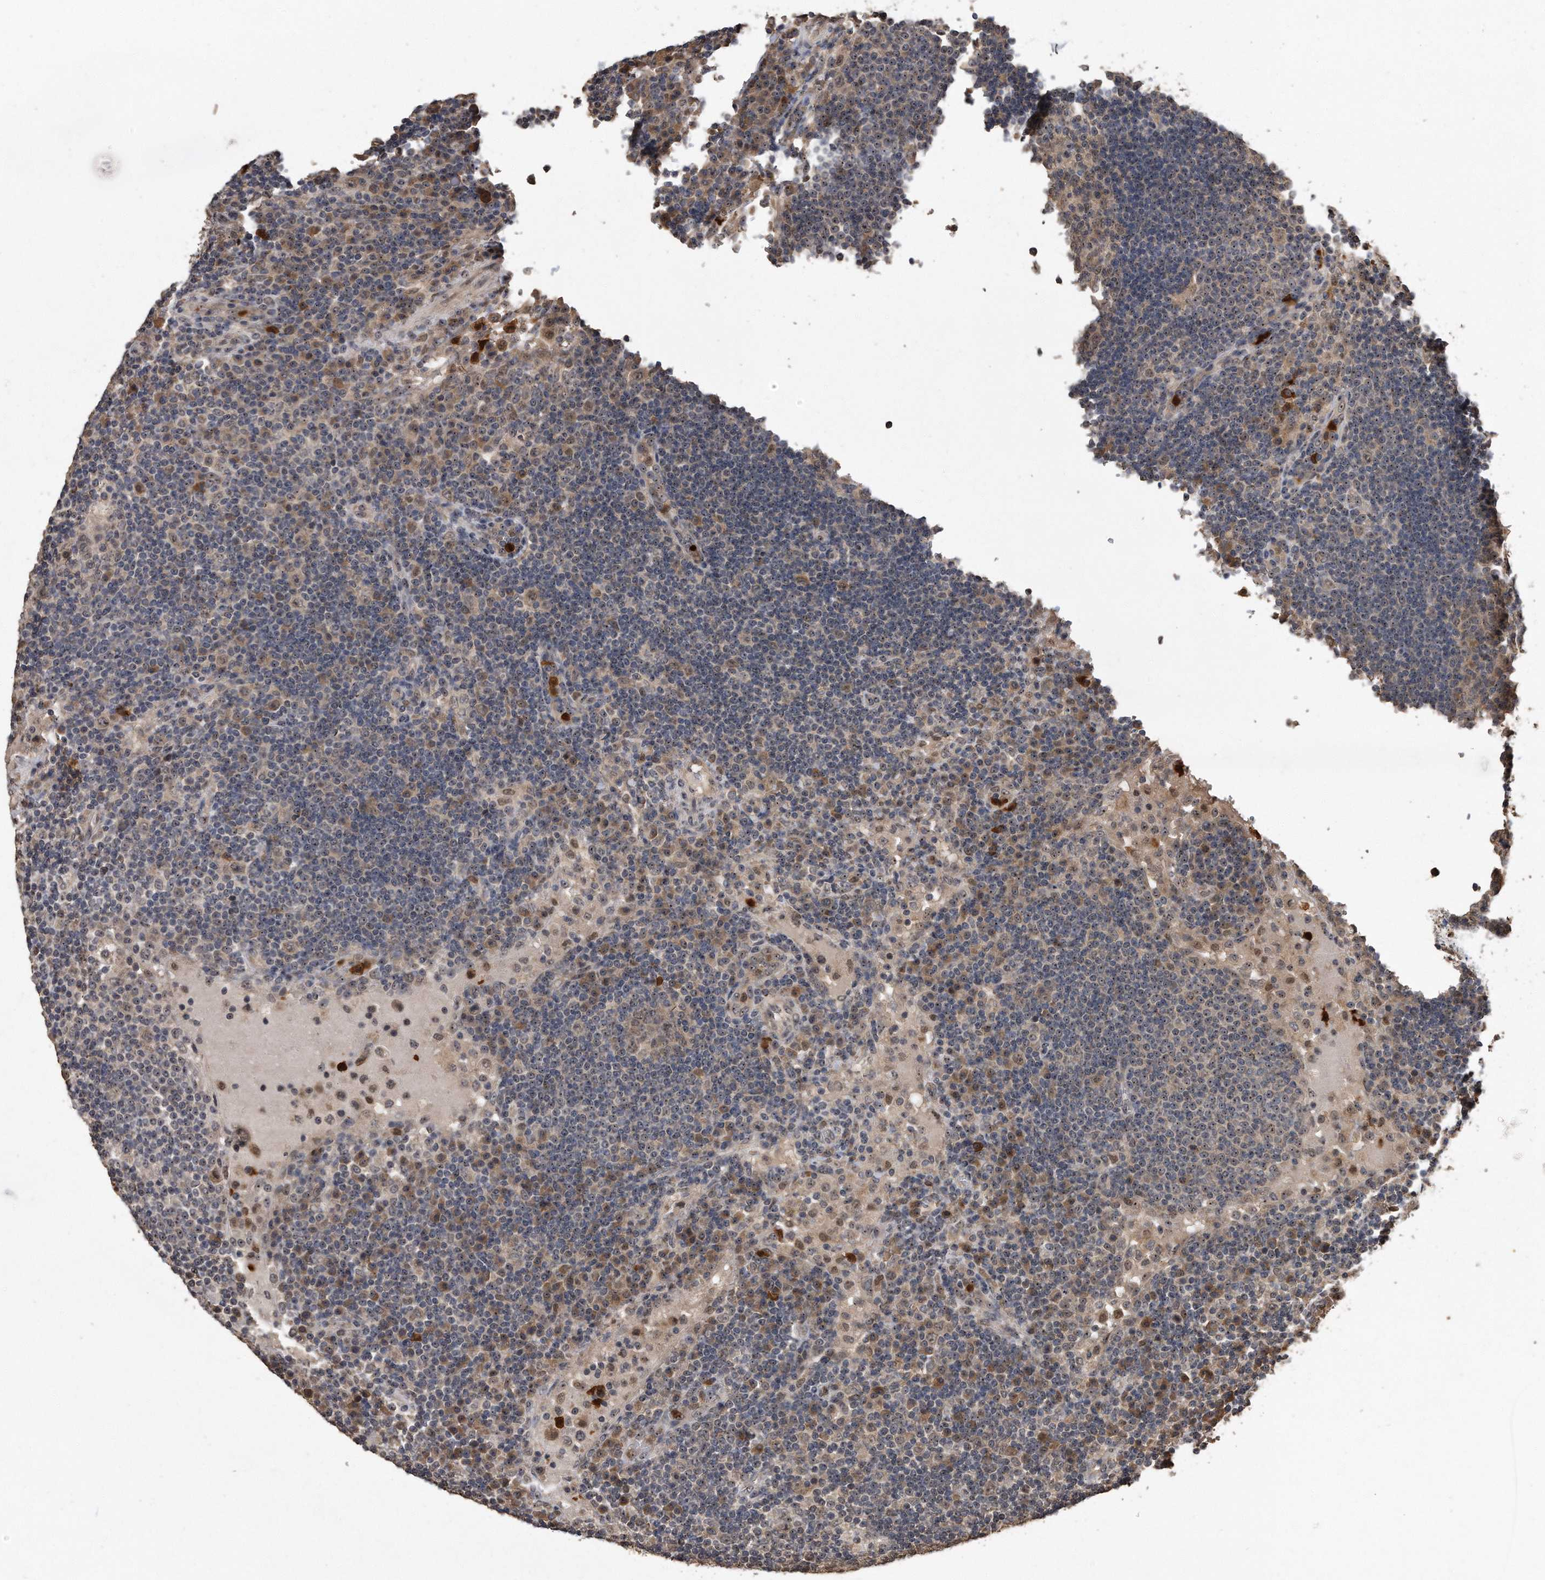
{"staining": {"intensity": "negative", "quantity": "none", "location": "none"}, "tissue": "lymph node", "cell_type": "Germinal center cells", "image_type": "normal", "snomed": [{"axis": "morphology", "description": "Normal tissue, NOS"}, {"axis": "topography", "description": "Lymph node"}], "caption": "Immunohistochemical staining of benign lymph node shows no significant staining in germinal center cells. Nuclei are stained in blue.", "gene": "PELO", "patient": {"sex": "female", "age": 53}}